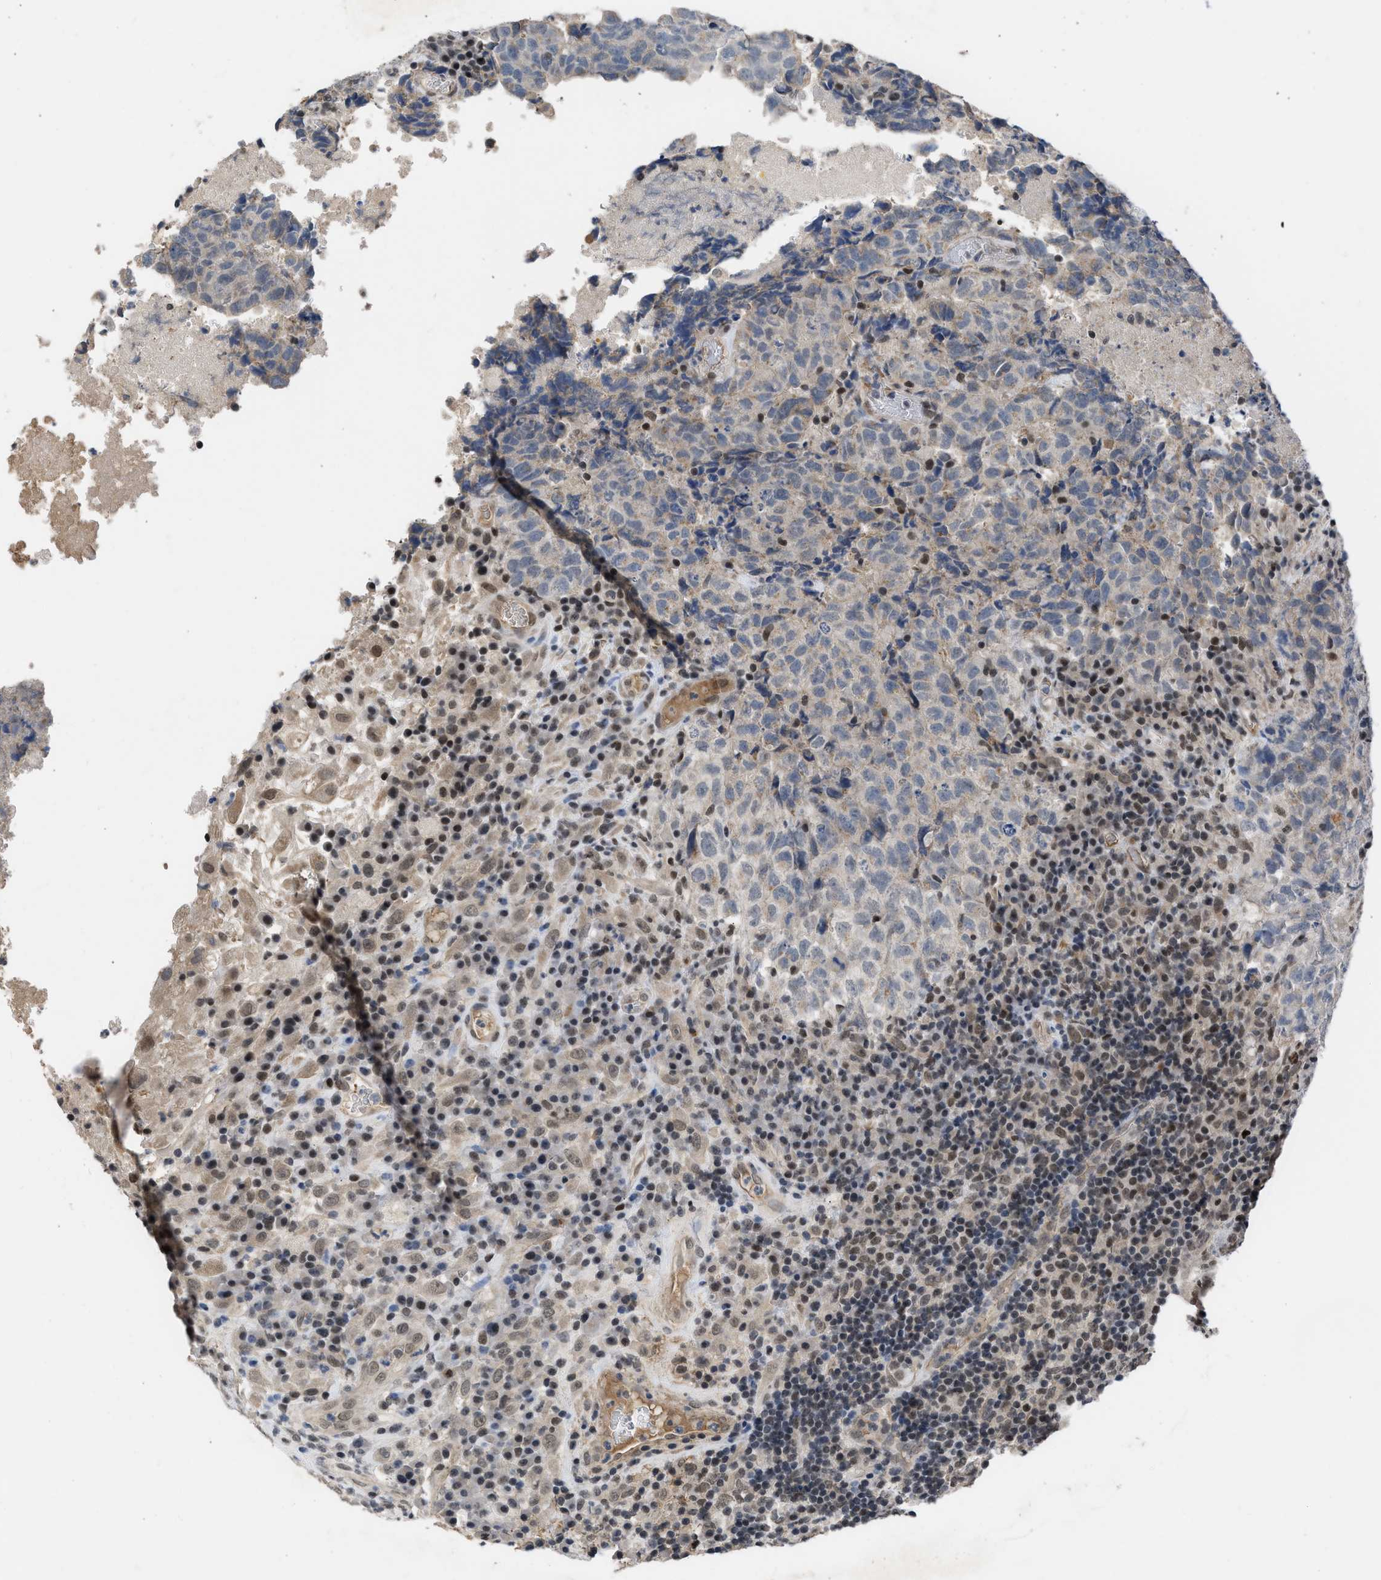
{"staining": {"intensity": "negative", "quantity": "none", "location": "none"}, "tissue": "testis cancer", "cell_type": "Tumor cells", "image_type": "cancer", "snomed": [{"axis": "morphology", "description": "Necrosis, NOS"}, {"axis": "morphology", "description": "Carcinoma, Embryonal, NOS"}, {"axis": "topography", "description": "Testis"}], "caption": "High power microscopy histopathology image of an immunohistochemistry photomicrograph of embryonal carcinoma (testis), revealing no significant expression in tumor cells. The staining is performed using DAB brown chromogen with nuclei counter-stained in using hematoxylin.", "gene": "TERF2IP", "patient": {"sex": "male", "age": 19}}